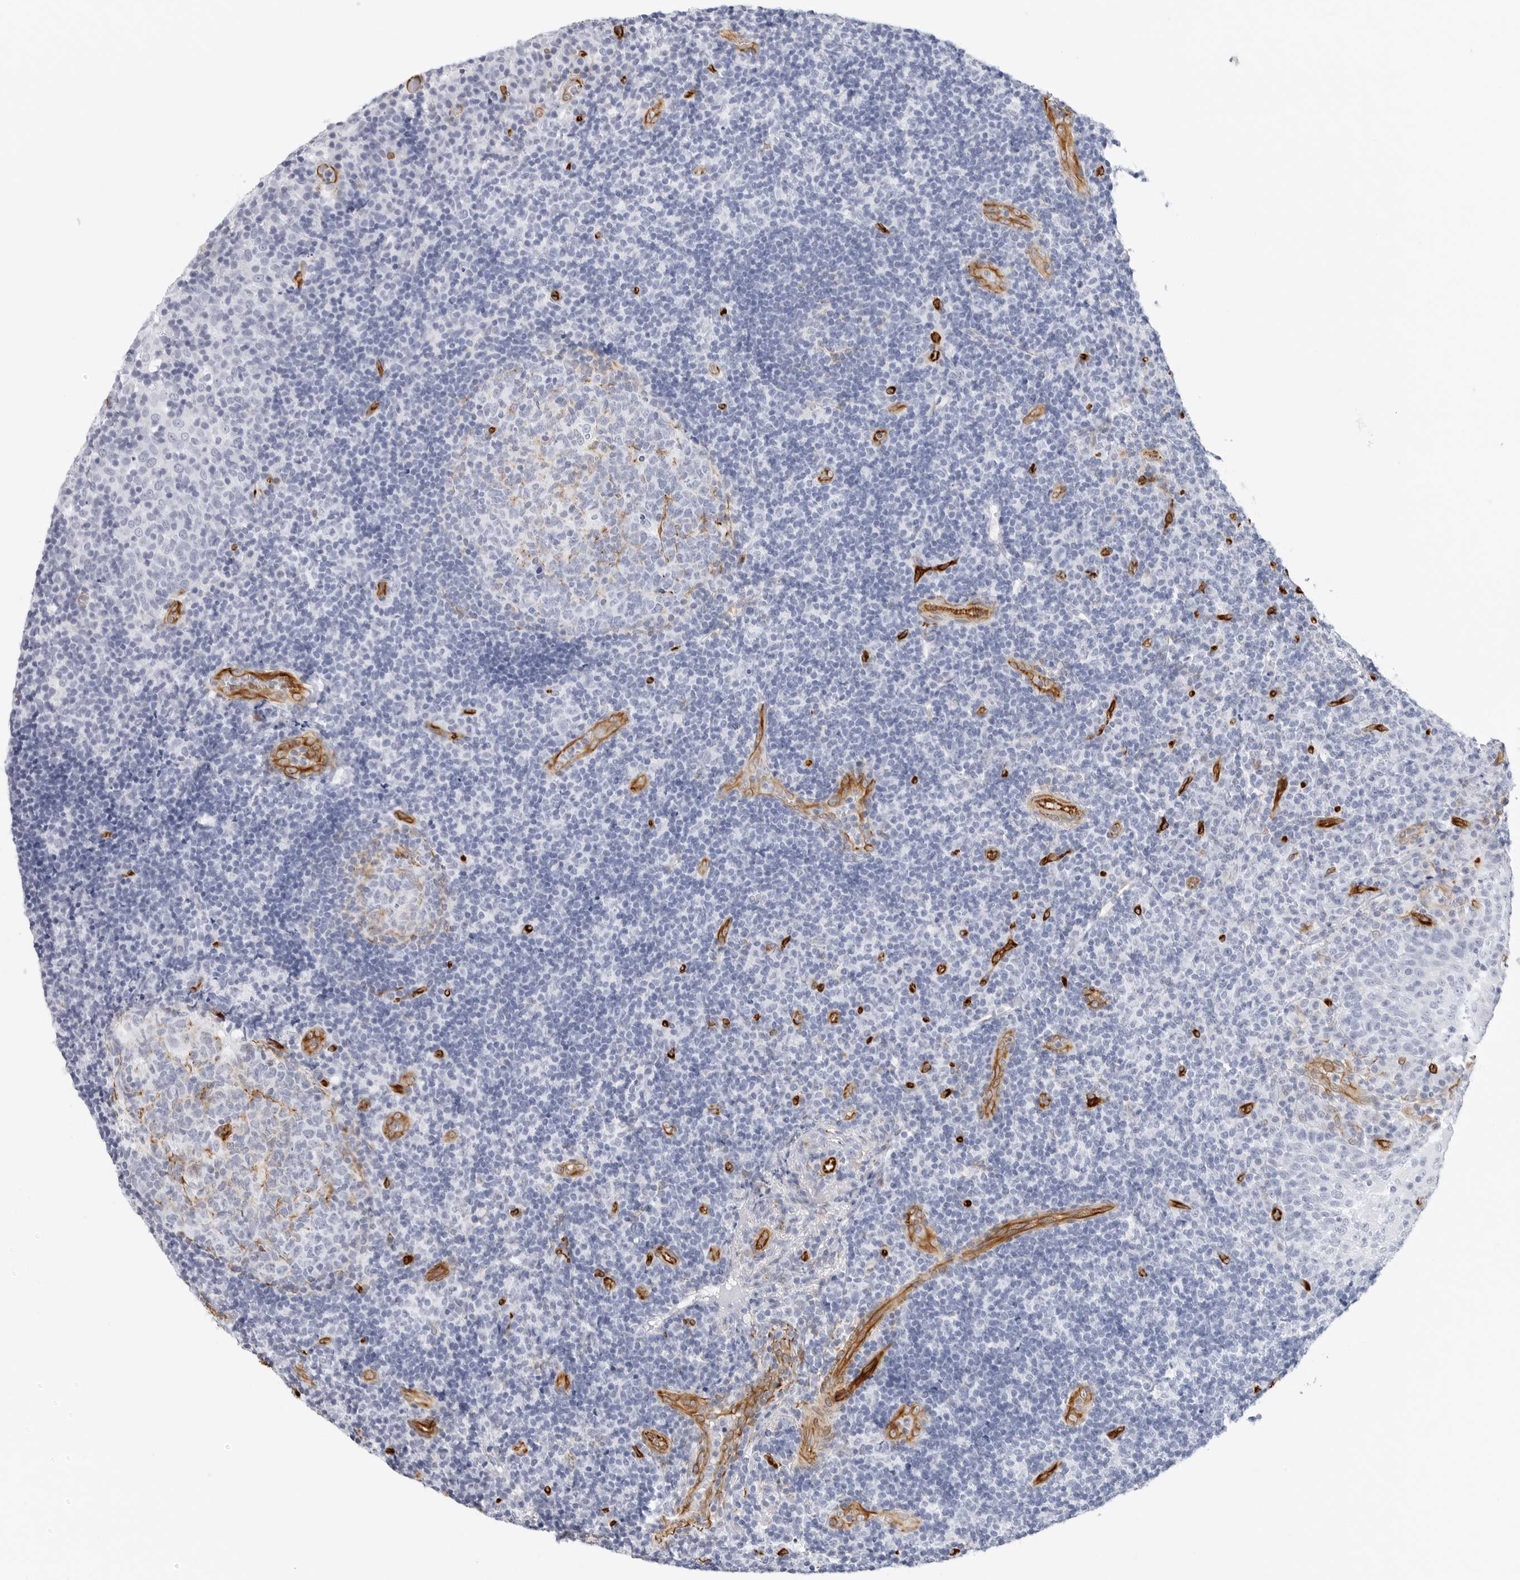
{"staining": {"intensity": "negative", "quantity": "none", "location": "none"}, "tissue": "tonsil", "cell_type": "Germinal center cells", "image_type": "normal", "snomed": [{"axis": "morphology", "description": "Normal tissue, NOS"}, {"axis": "topography", "description": "Tonsil"}], "caption": "A histopathology image of tonsil stained for a protein reveals no brown staining in germinal center cells.", "gene": "NES", "patient": {"sex": "female", "age": 40}}